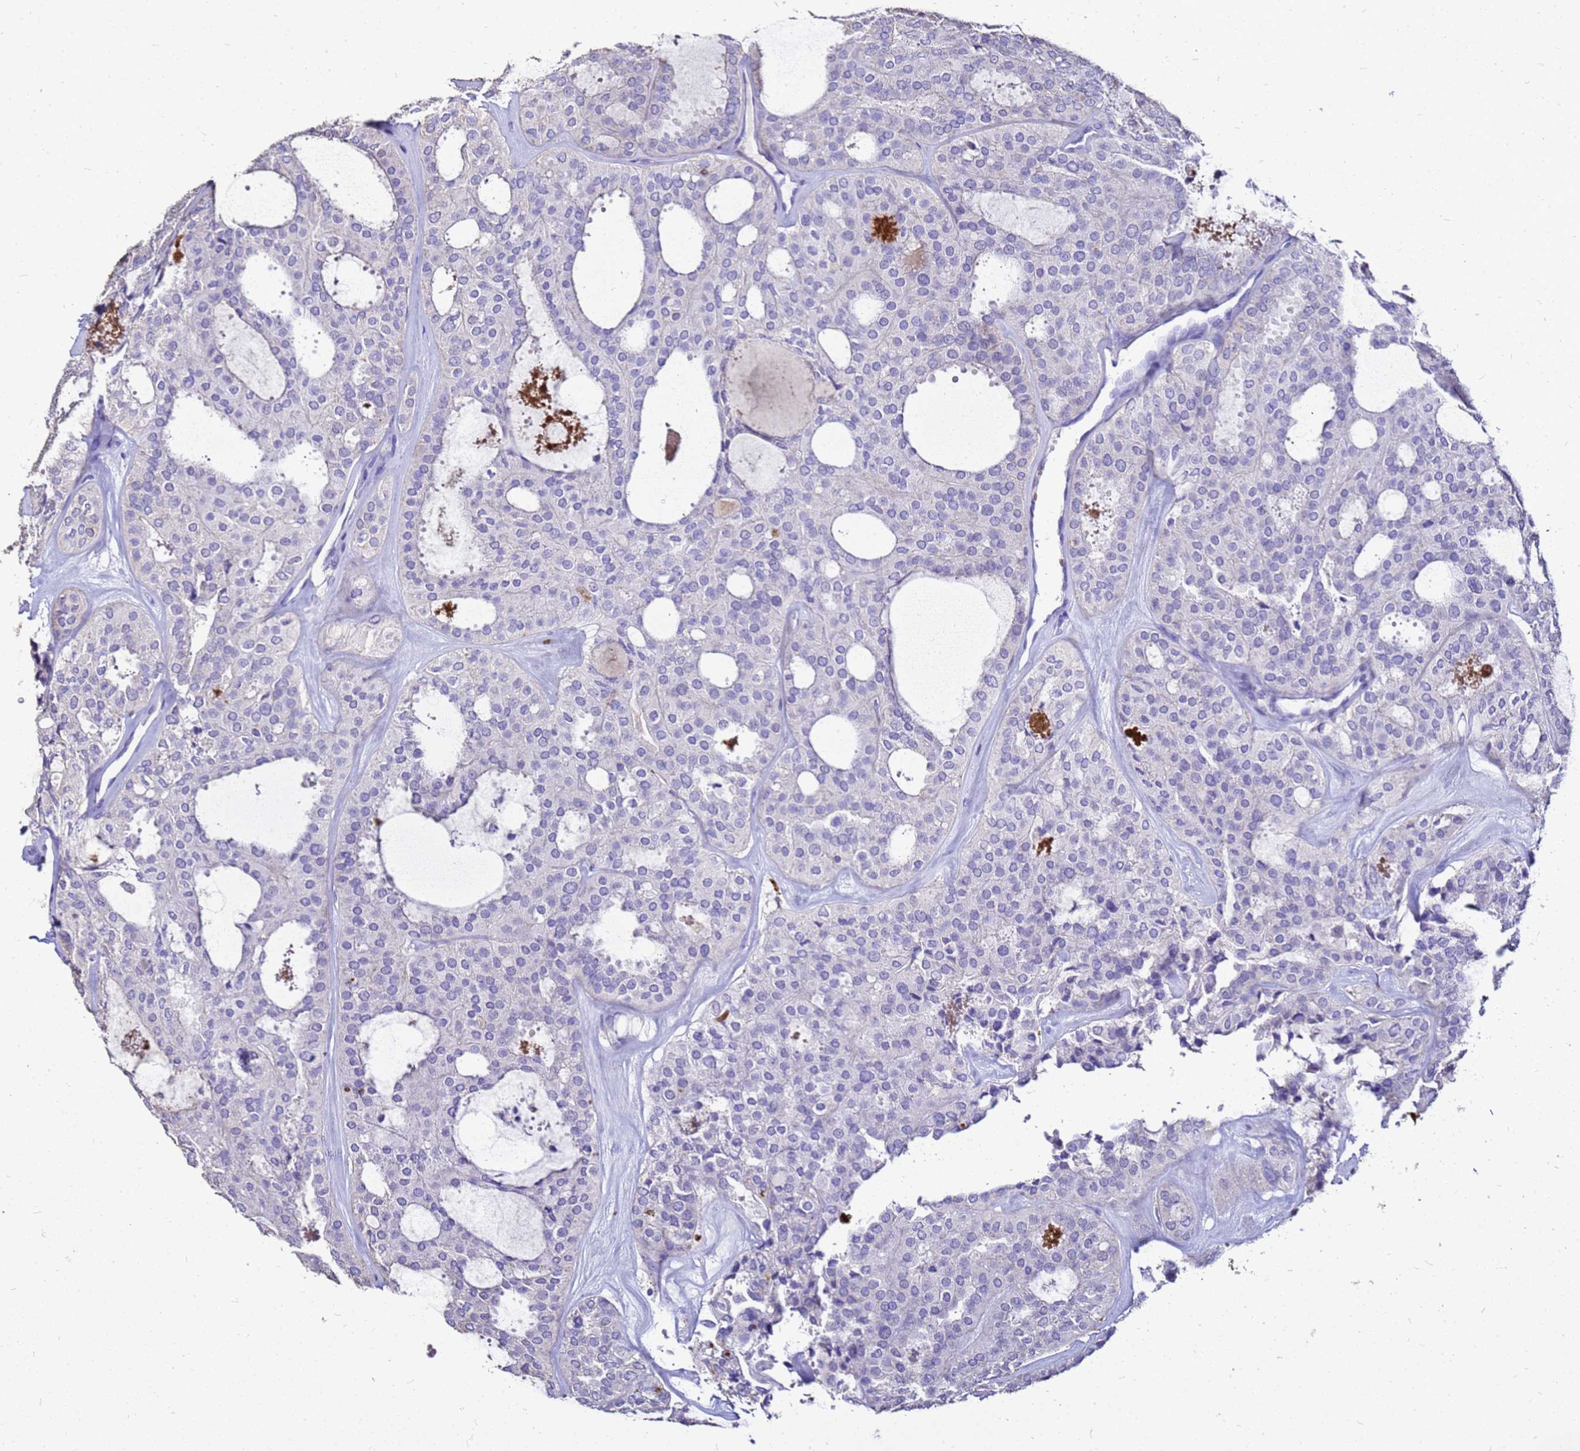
{"staining": {"intensity": "negative", "quantity": "none", "location": "none"}, "tissue": "thyroid cancer", "cell_type": "Tumor cells", "image_type": "cancer", "snomed": [{"axis": "morphology", "description": "Follicular adenoma carcinoma, NOS"}, {"axis": "topography", "description": "Thyroid gland"}], "caption": "Thyroid follicular adenoma carcinoma was stained to show a protein in brown. There is no significant expression in tumor cells. (Stains: DAB immunohistochemistry (IHC) with hematoxylin counter stain, Microscopy: brightfield microscopy at high magnification).", "gene": "S100A2", "patient": {"sex": "male", "age": 75}}